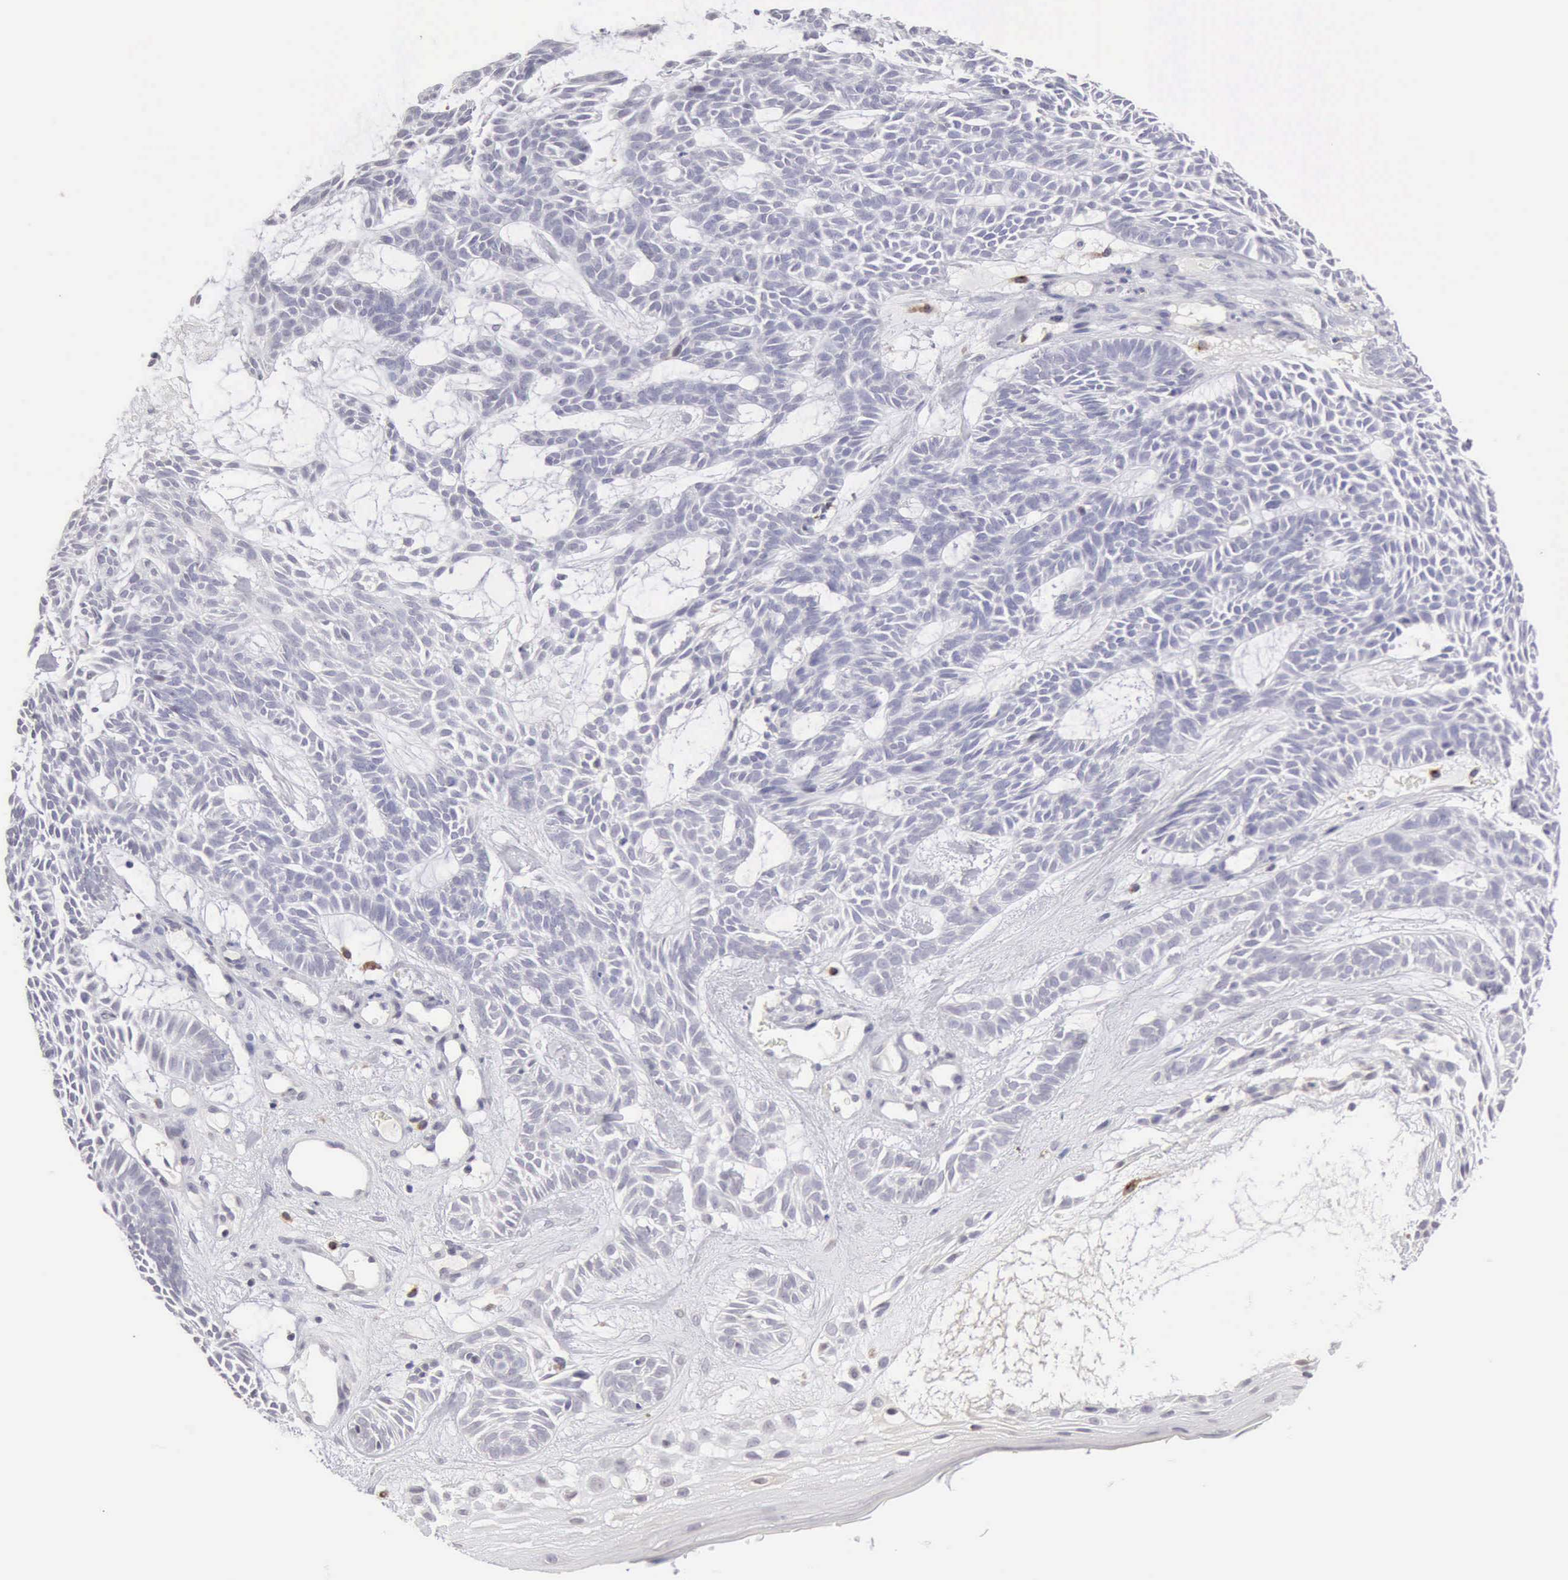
{"staining": {"intensity": "negative", "quantity": "none", "location": "none"}, "tissue": "skin cancer", "cell_type": "Tumor cells", "image_type": "cancer", "snomed": [{"axis": "morphology", "description": "Basal cell carcinoma"}, {"axis": "topography", "description": "Skin"}], "caption": "This histopathology image is of skin basal cell carcinoma stained with immunohistochemistry (IHC) to label a protein in brown with the nuclei are counter-stained blue. There is no expression in tumor cells.", "gene": "RNASE1", "patient": {"sex": "male", "age": 75}}